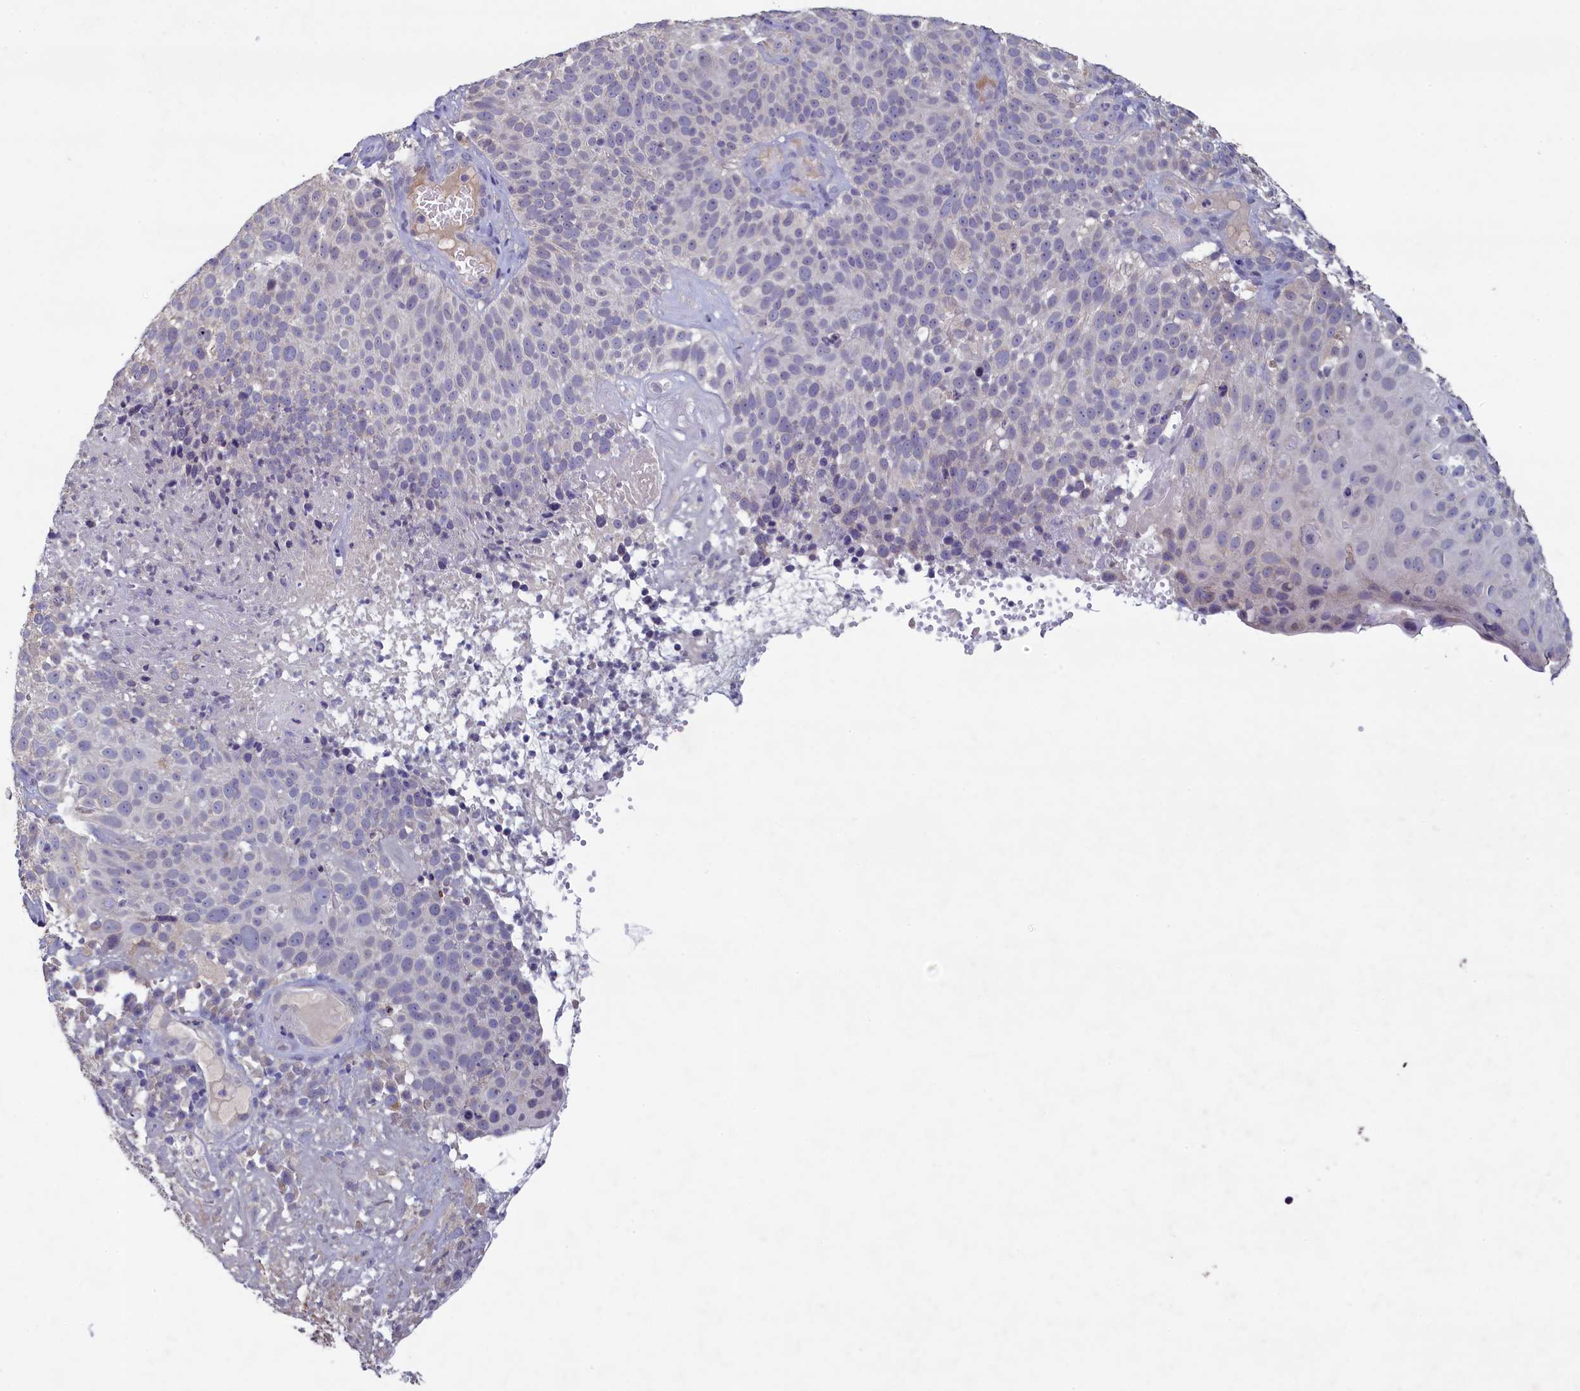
{"staining": {"intensity": "negative", "quantity": "none", "location": "none"}, "tissue": "cervical cancer", "cell_type": "Tumor cells", "image_type": "cancer", "snomed": [{"axis": "morphology", "description": "Squamous cell carcinoma, NOS"}, {"axis": "topography", "description": "Cervix"}], "caption": "IHC micrograph of cervical cancer (squamous cell carcinoma) stained for a protein (brown), which exhibits no expression in tumor cells. The staining was performed using DAB to visualize the protein expression in brown, while the nuclei were stained in blue with hematoxylin (Magnification: 20x).", "gene": "ATF7IP2", "patient": {"sex": "female", "age": 74}}